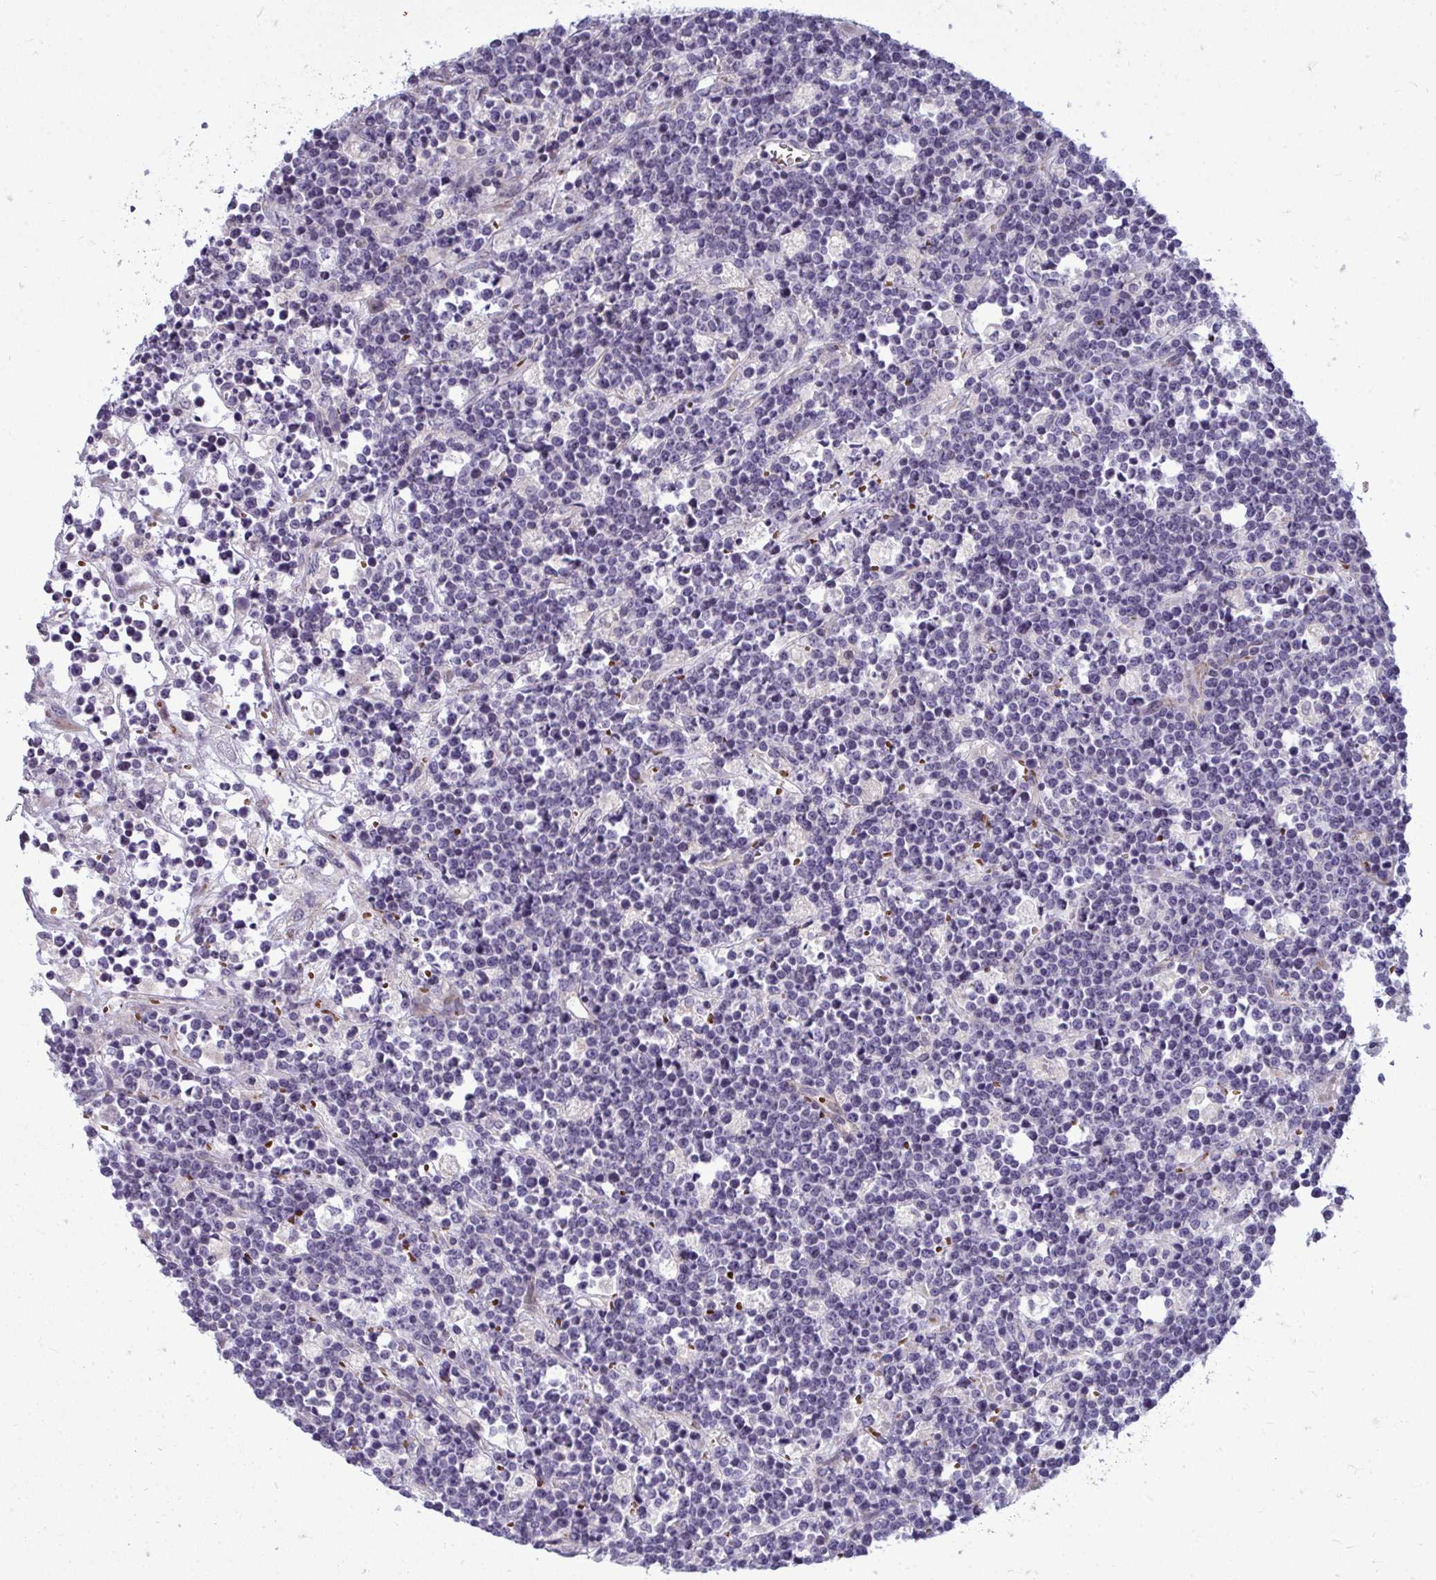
{"staining": {"intensity": "negative", "quantity": "none", "location": "none"}, "tissue": "lymphoma", "cell_type": "Tumor cells", "image_type": "cancer", "snomed": [{"axis": "morphology", "description": "Malignant lymphoma, non-Hodgkin's type, High grade"}, {"axis": "topography", "description": "Ovary"}], "caption": "Immunohistochemistry histopathology image of human lymphoma stained for a protein (brown), which displays no expression in tumor cells. Brightfield microscopy of immunohistochemistry (IHC) stained with DAB (brown) and hematoxylin (blue), captured at high magnification.", "gene": "SLC14A1", "patient": {"sex": "female", "age": 56}}